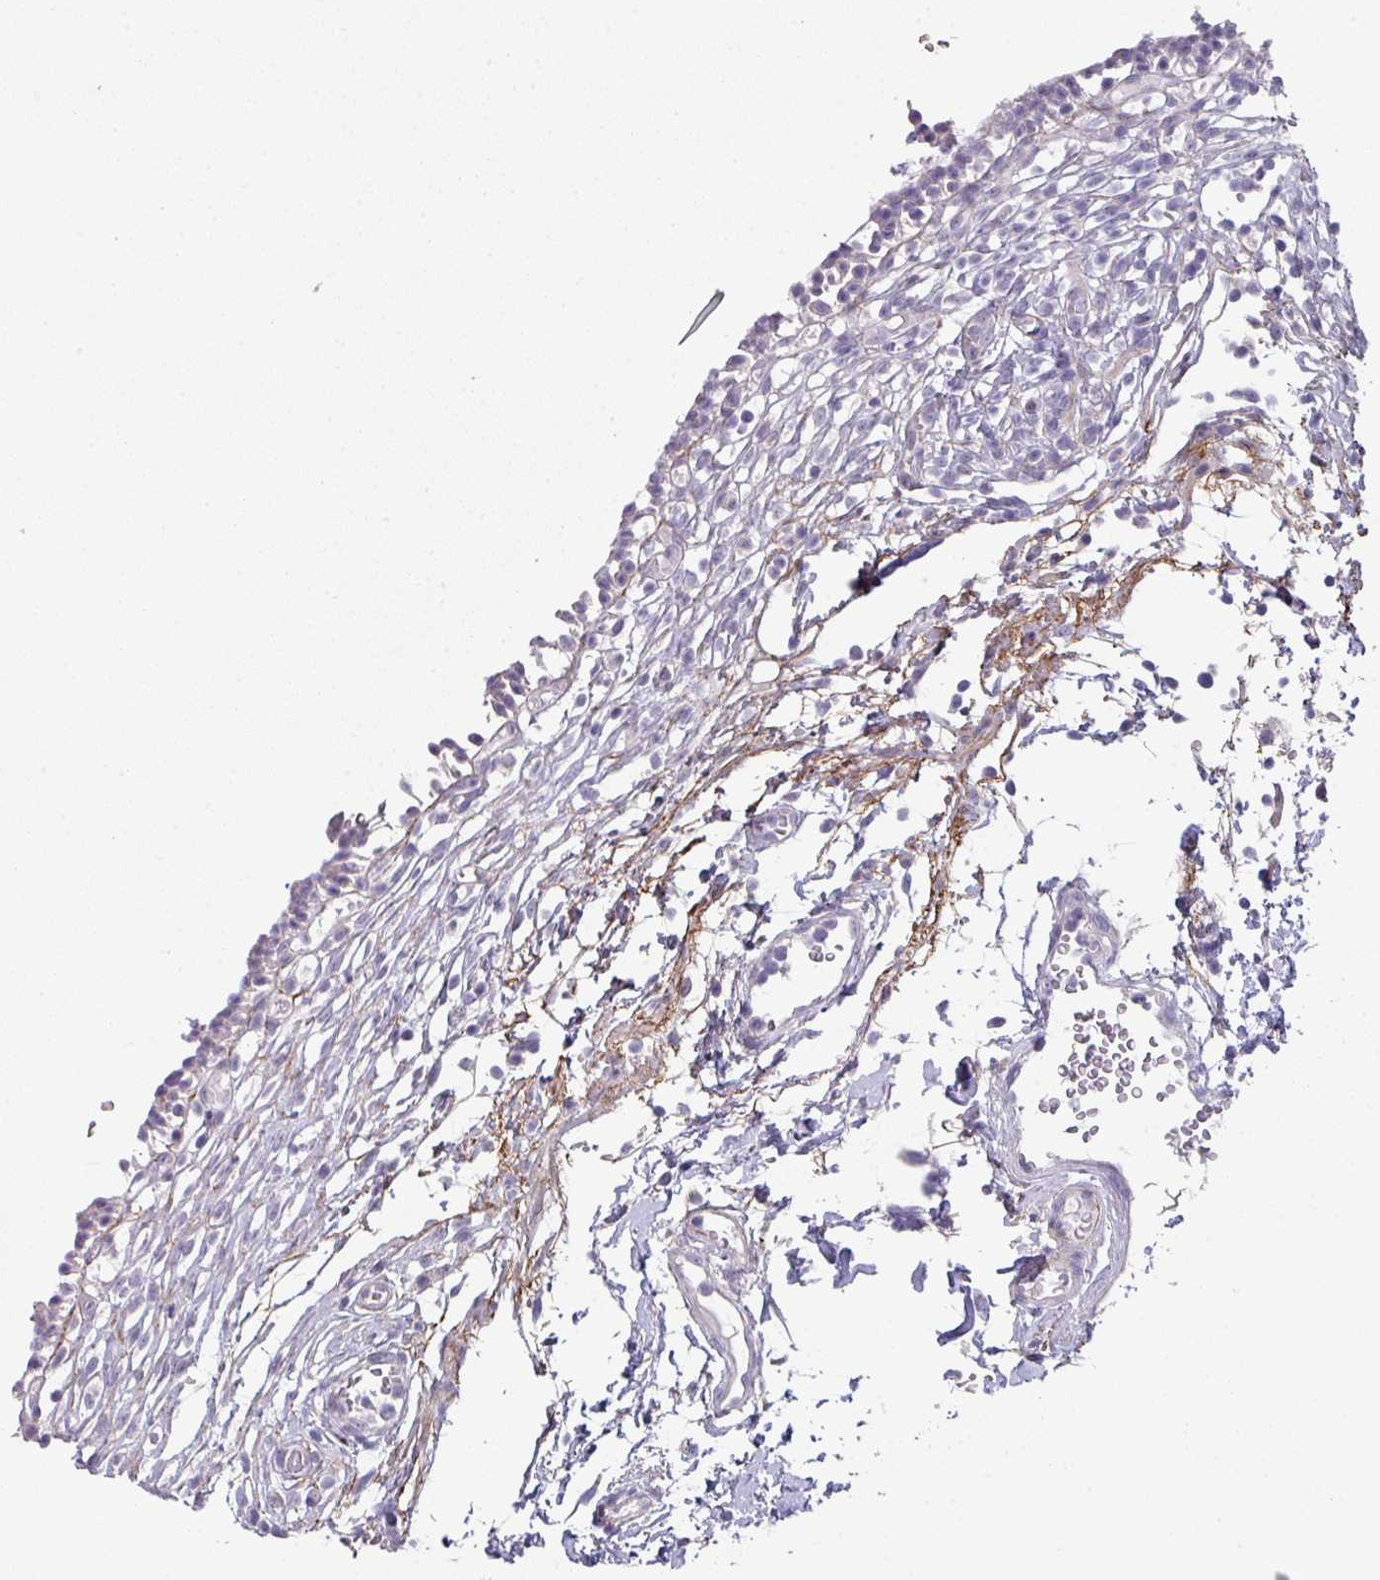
{"staining": {"intensity": "negative", "quantity": "none", "location": "none"}, "tissue": "urinary bladder", "cell_type": "Urothelial cells", "image_type": "normal", "snomed": [{"axis": "morphology", "description": "Normal tissue, NOS"}, {"axis": "topography", "description": "Urinary bladder"}, {"axis": "topography", "description": "Peripheral nerve tissue"}], "caption": "Immunohistochemistry (IHC) photomicrograph of benign urinary bladder: urinary bladder stained with DAB (3,3'-diaminobenzidine) demonstrates no significant protein expression in urothelial cells.", "gene": "C2orf16", "patient": {"sex": "male", "age": 55}}